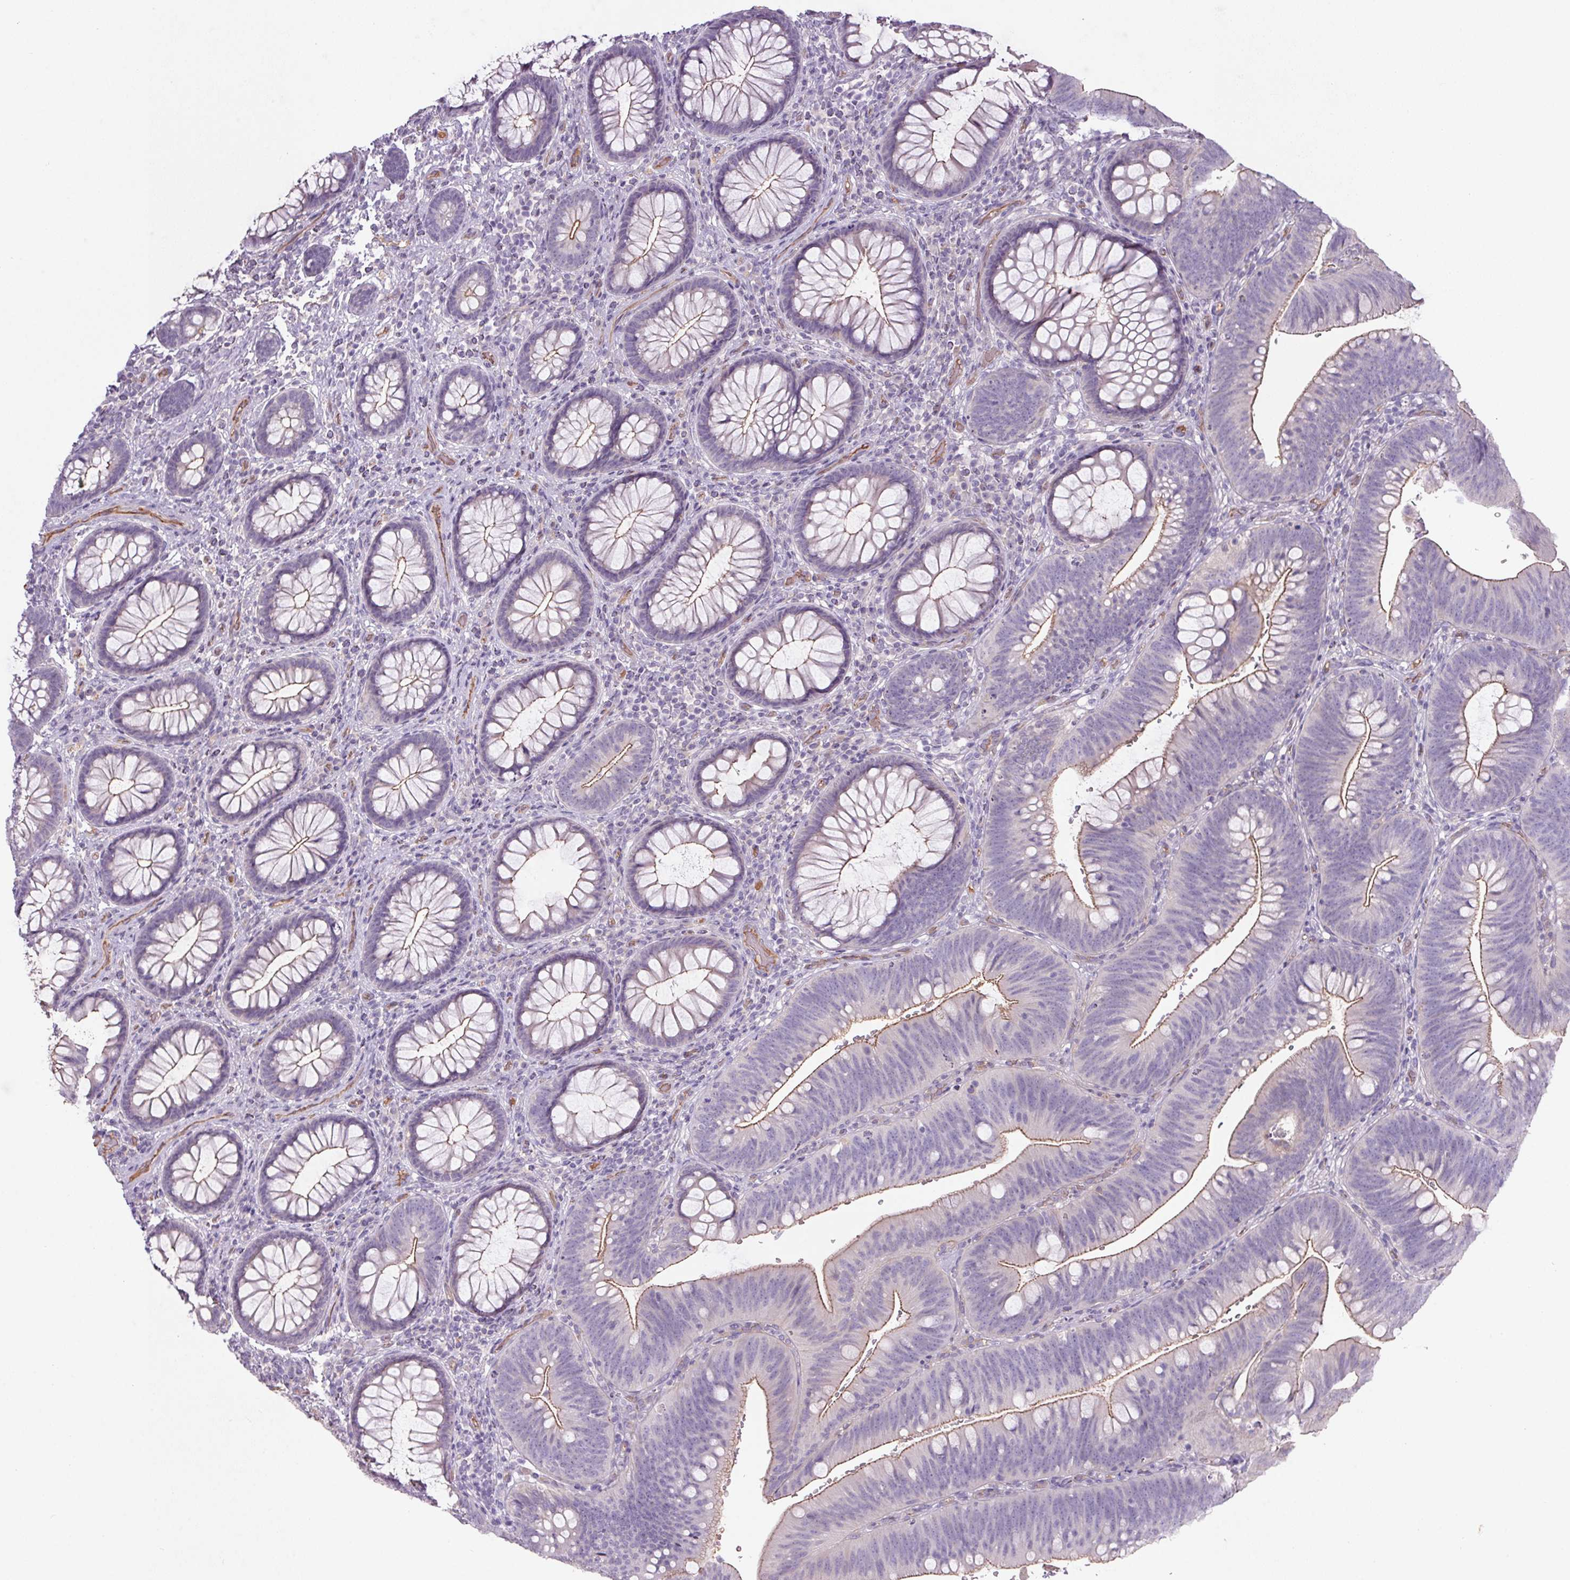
{"staining": {"intensity": "weak", "quantity": "25%-75%", "location": "cytoplasmic/membranous"}, "tissue": "colon", "cell_type": "Endothelial cells", "image_type": "normal", "snomed": [{"axis": "morphology", "description": "Normal tissue, NOS"}, {"axis": "morphology", "description": "Adenoma, NOS"}, {"axis": "topography", "description": "Soft tissue"}, {"axis": "topography", "description": "Colon"}], "caption": "DAB (3,3'-diaminobenzidine) immunohistochemical staining of benign human colon exhibits weak cytoplasmic/membranous protein staining in approximately 25%-75% of endothelial cells.", "gene": "APOC4", "patient": {"sex": "male", "age": 47}}